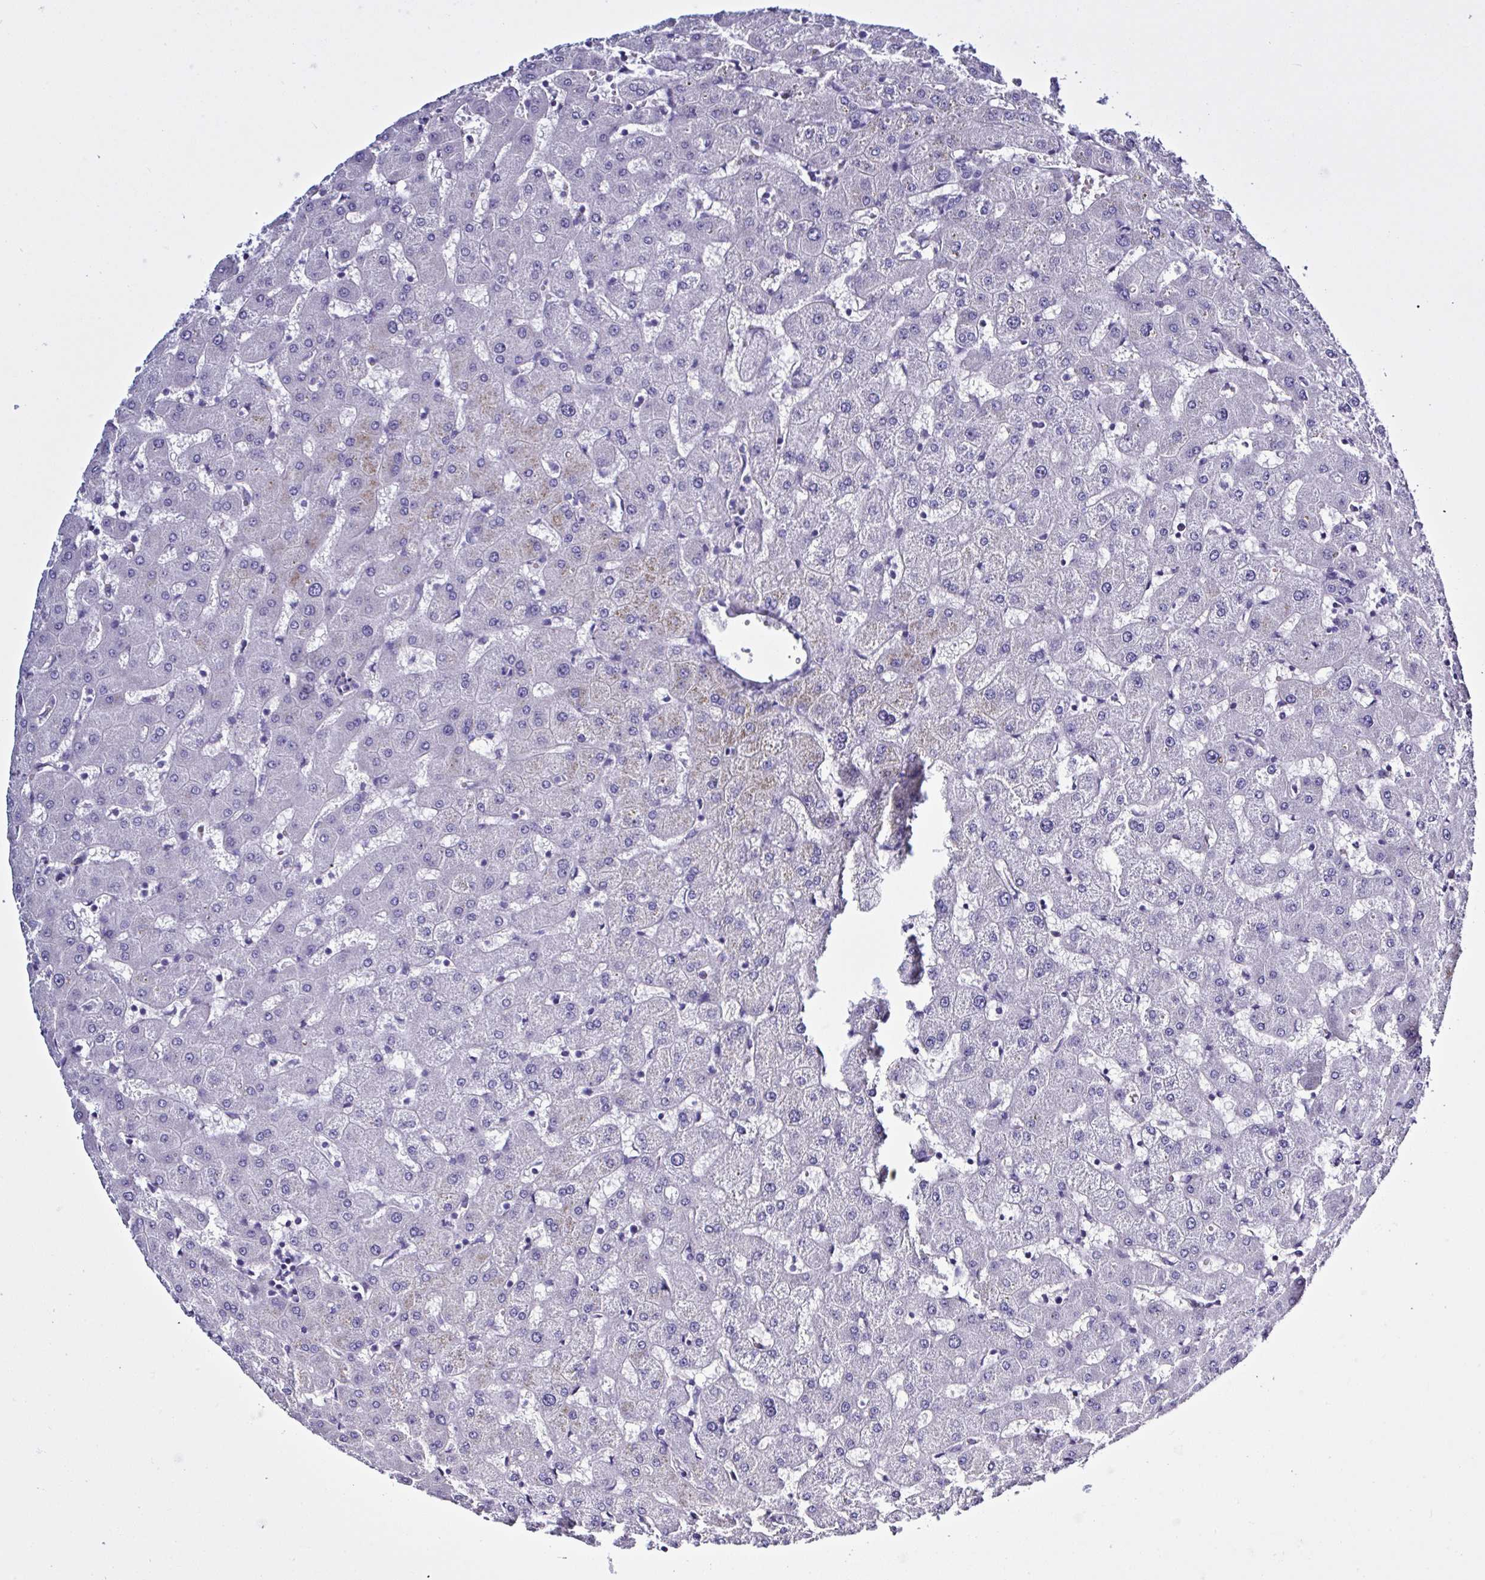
{"staining": {"intensity": "negative", "quantity": "none", "location": "none"}, "tissue": "liver", "cell_type": "Cholangiocytes", "image_type": "normal", "snomed": [{"axis": "morphology", "description": "Normal tissue, NOS"}, {"axis": "topography", "description": "Liver"}], "caption": "Cholangiocytes are negative for protein expression in normal human liver. (IHC, brightfield microscopy, high magnification).", "gene": "USP35", "patient": {"sex": "female", "age": 63}}